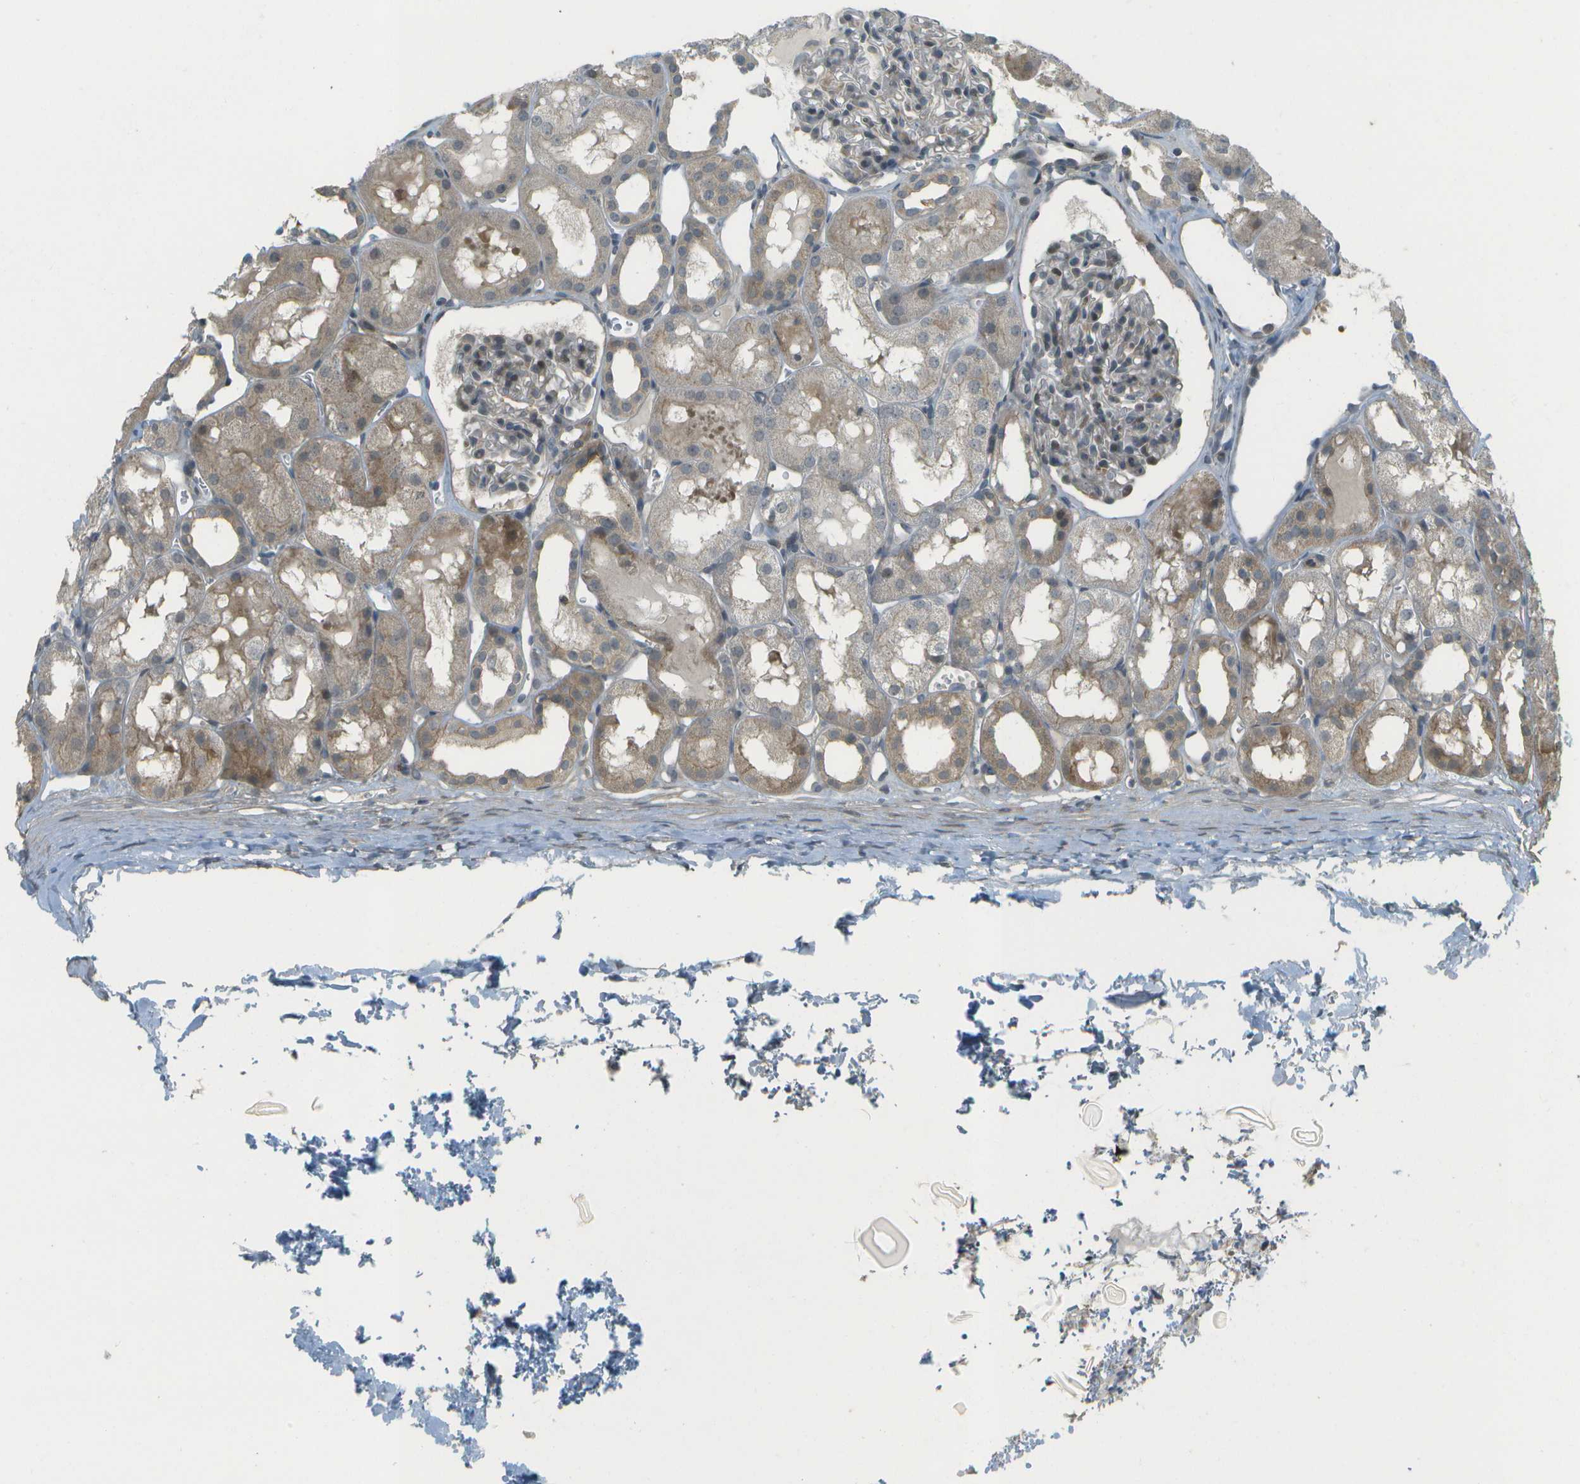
{"staining": {"intensity": "weak", "quantity": "<25%", "location": "cytoplasmic/membranous"}, "tissue": "kidney", "cell_type": "Cells in glomeruli", "image_type": "normal", "snomed": [{"axis": "morphology", "description": "Normal tissue, NOS"}, {"axis": "topography", "description": "Kidney"}, {"axis": "topography", "description": "Urinary bladder"}], "caption": "This is an immunohistochemistry micrograph of benign kidney. There is no positivity in cells in glomeruli.", "gene": "WNK2", "patient": {"sex": "male", "age": 16}}